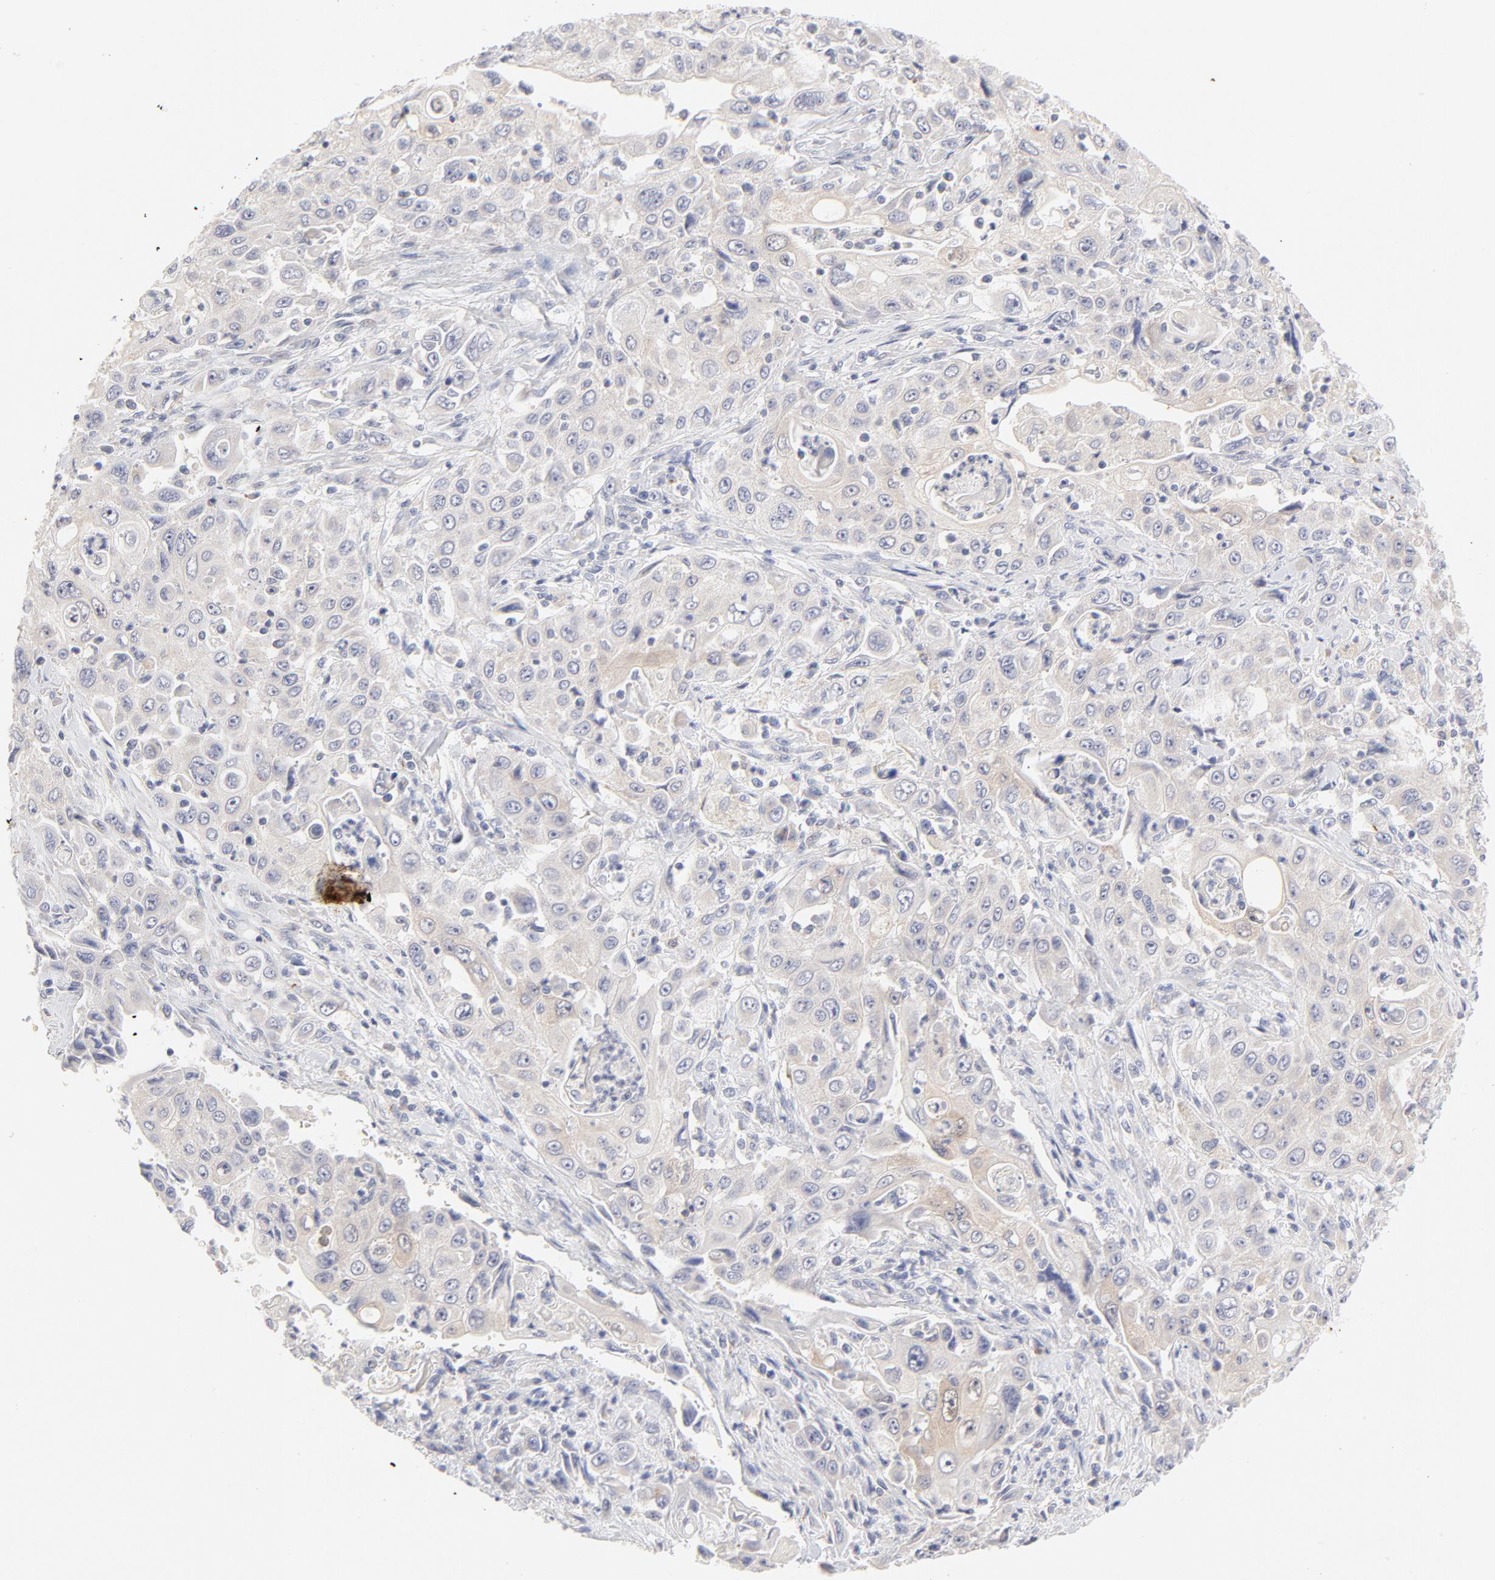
{"staining": {"intensity": "weak", "quantity": "25%-75%", "location": "cytoplasmic/membranous"}, "tissue": "pancreatic cancer", "cell_type": "Tumor cells", "image_type": "cancer", "snomed": [{"axis": "morphology", "description": "Adenocarcinoma, NOS"}, {"axis": "topography", "description": "Pancreas"}], "caption": "Immunohistochemical staining of pancreatic cancer exhibits low levels of weak cytoplasmic/membranous positivity in approximately 25%-75% of tumor cells. (DAB (3,3'-diaminobenzidine) IHC, brown staining for protein, blue staining for nuclei).", "gene": "NKX2-2", "patient": {"sex": "male", "age": 70}}